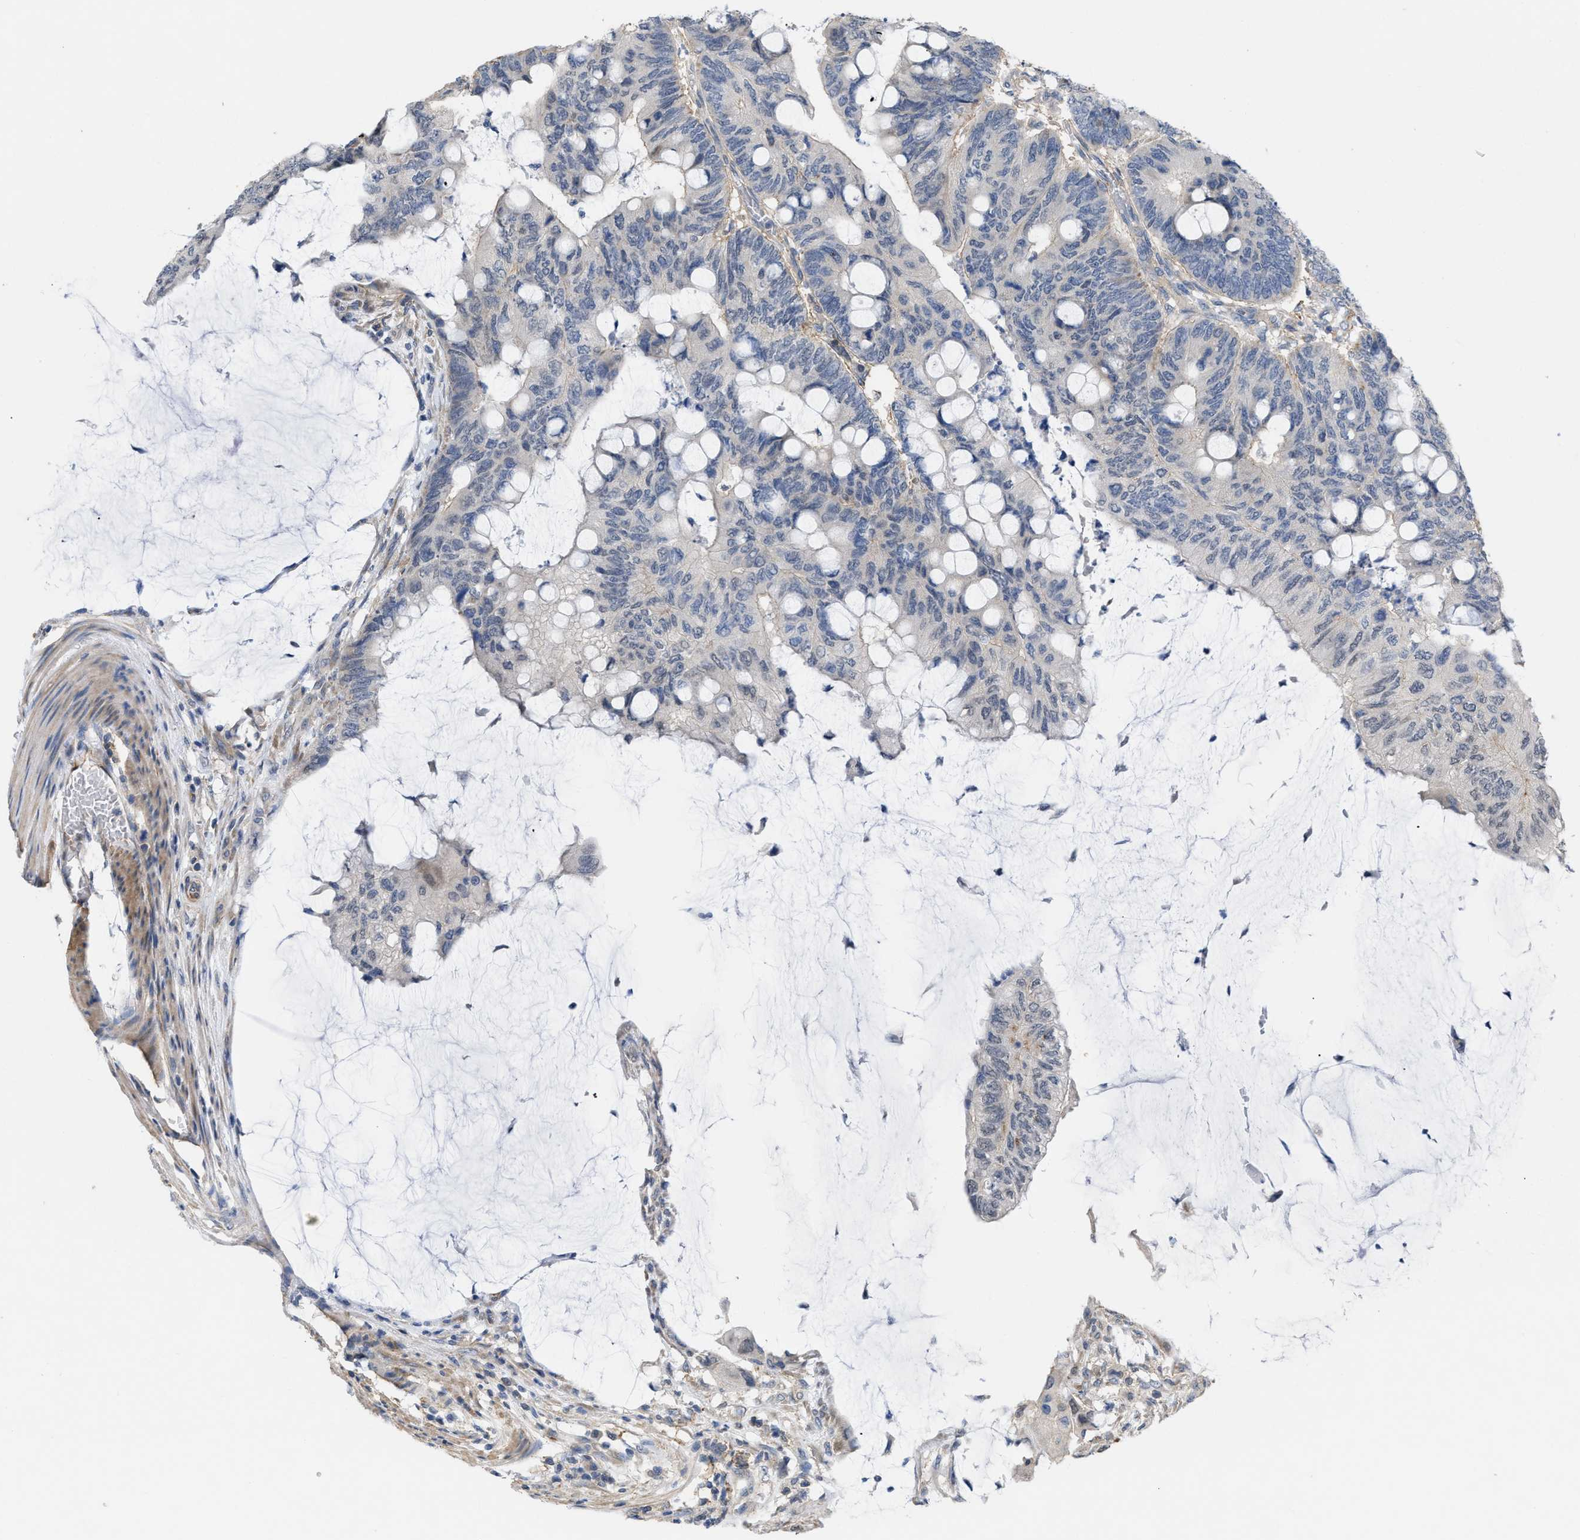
{"staining": {"intensity": "weak", "quantity": "25%-75%", "location": "cytoplasmic/membranous"}, "tissue": "colorectal cancer", "cell_type": "Tumor cells", "image_type": "cancer", "snomed": [{"axis": "morphology", "description": "Normal tissue, NOS"}, {"axis": "morphology", "description": "Adenocarcinoma, NOS"}, {"axis": "topography", "description": "Rectum"}], "caption": "Human colorectal cancer stained with a brown dye exhibits weak cytoplasmic/membranous positive positivity in about 25%-75% of tumor cells.", "gene": "TMEM131", "patient": {"sex": "male", "age": 92}}